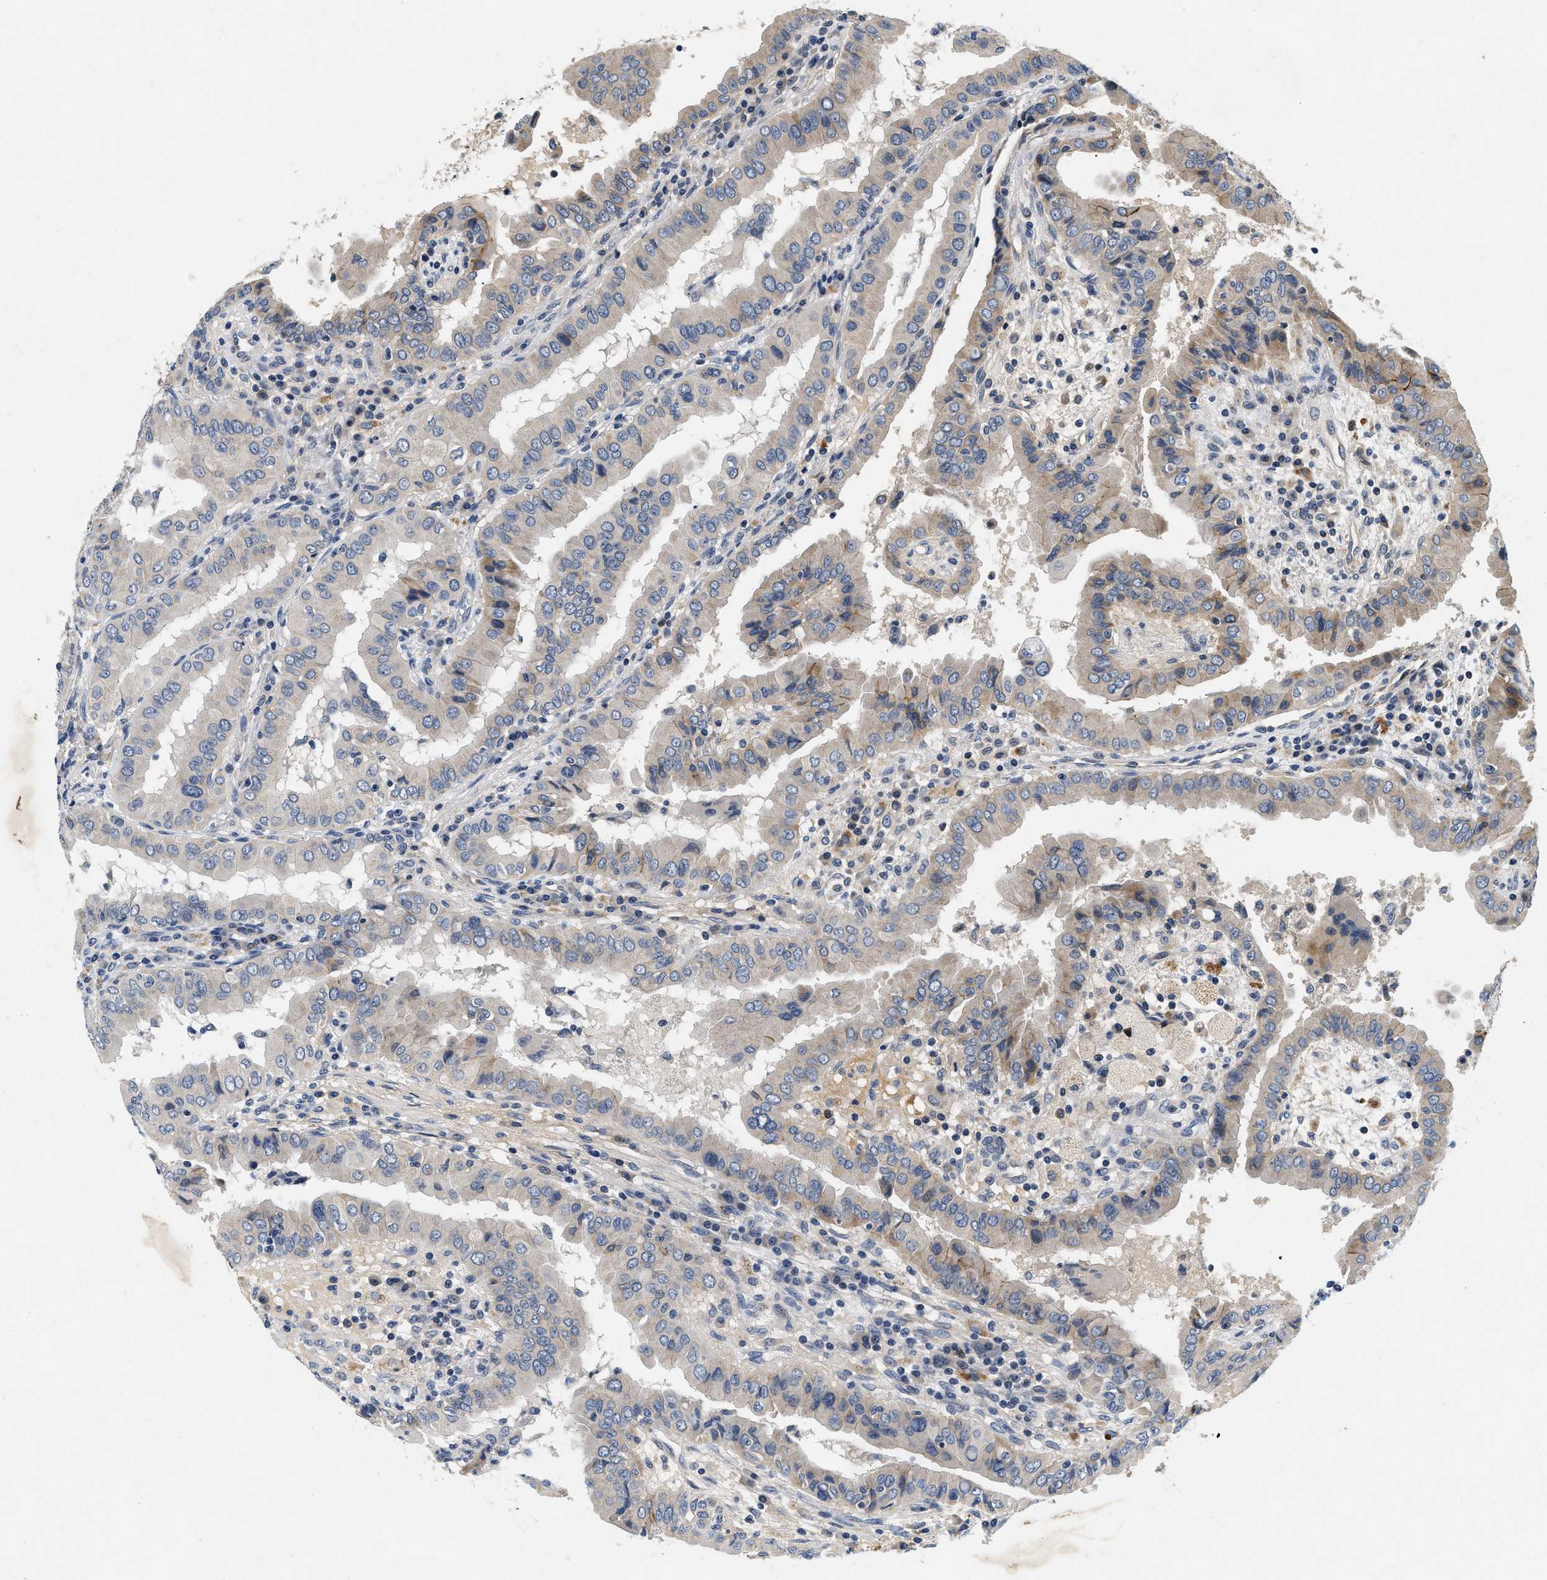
{"staining": {"intensity": "weak", "quantity": "25%-75%", "location": "cytoplasmic/membranous"}, "tissue": "thyroid cancer", "cell_type": "Tumor cells", "image_type": "cancer", "snomed": [{"axis": "morphology", "description": "Papillary adenocarcinoma, NOS"}, {"axis": "topography", "description": "Thyroid gland"}], "caption": "A low amount of weak cytoplasmic/membranous staining is identified in approximately 25%-75% of tumor cells in thyroid cancer tissue. (brown staining indicates protein expression, while blue staining denotes nuclei).", "gene": "PDP1", "patient": {"sex": "male", "age": 33}}